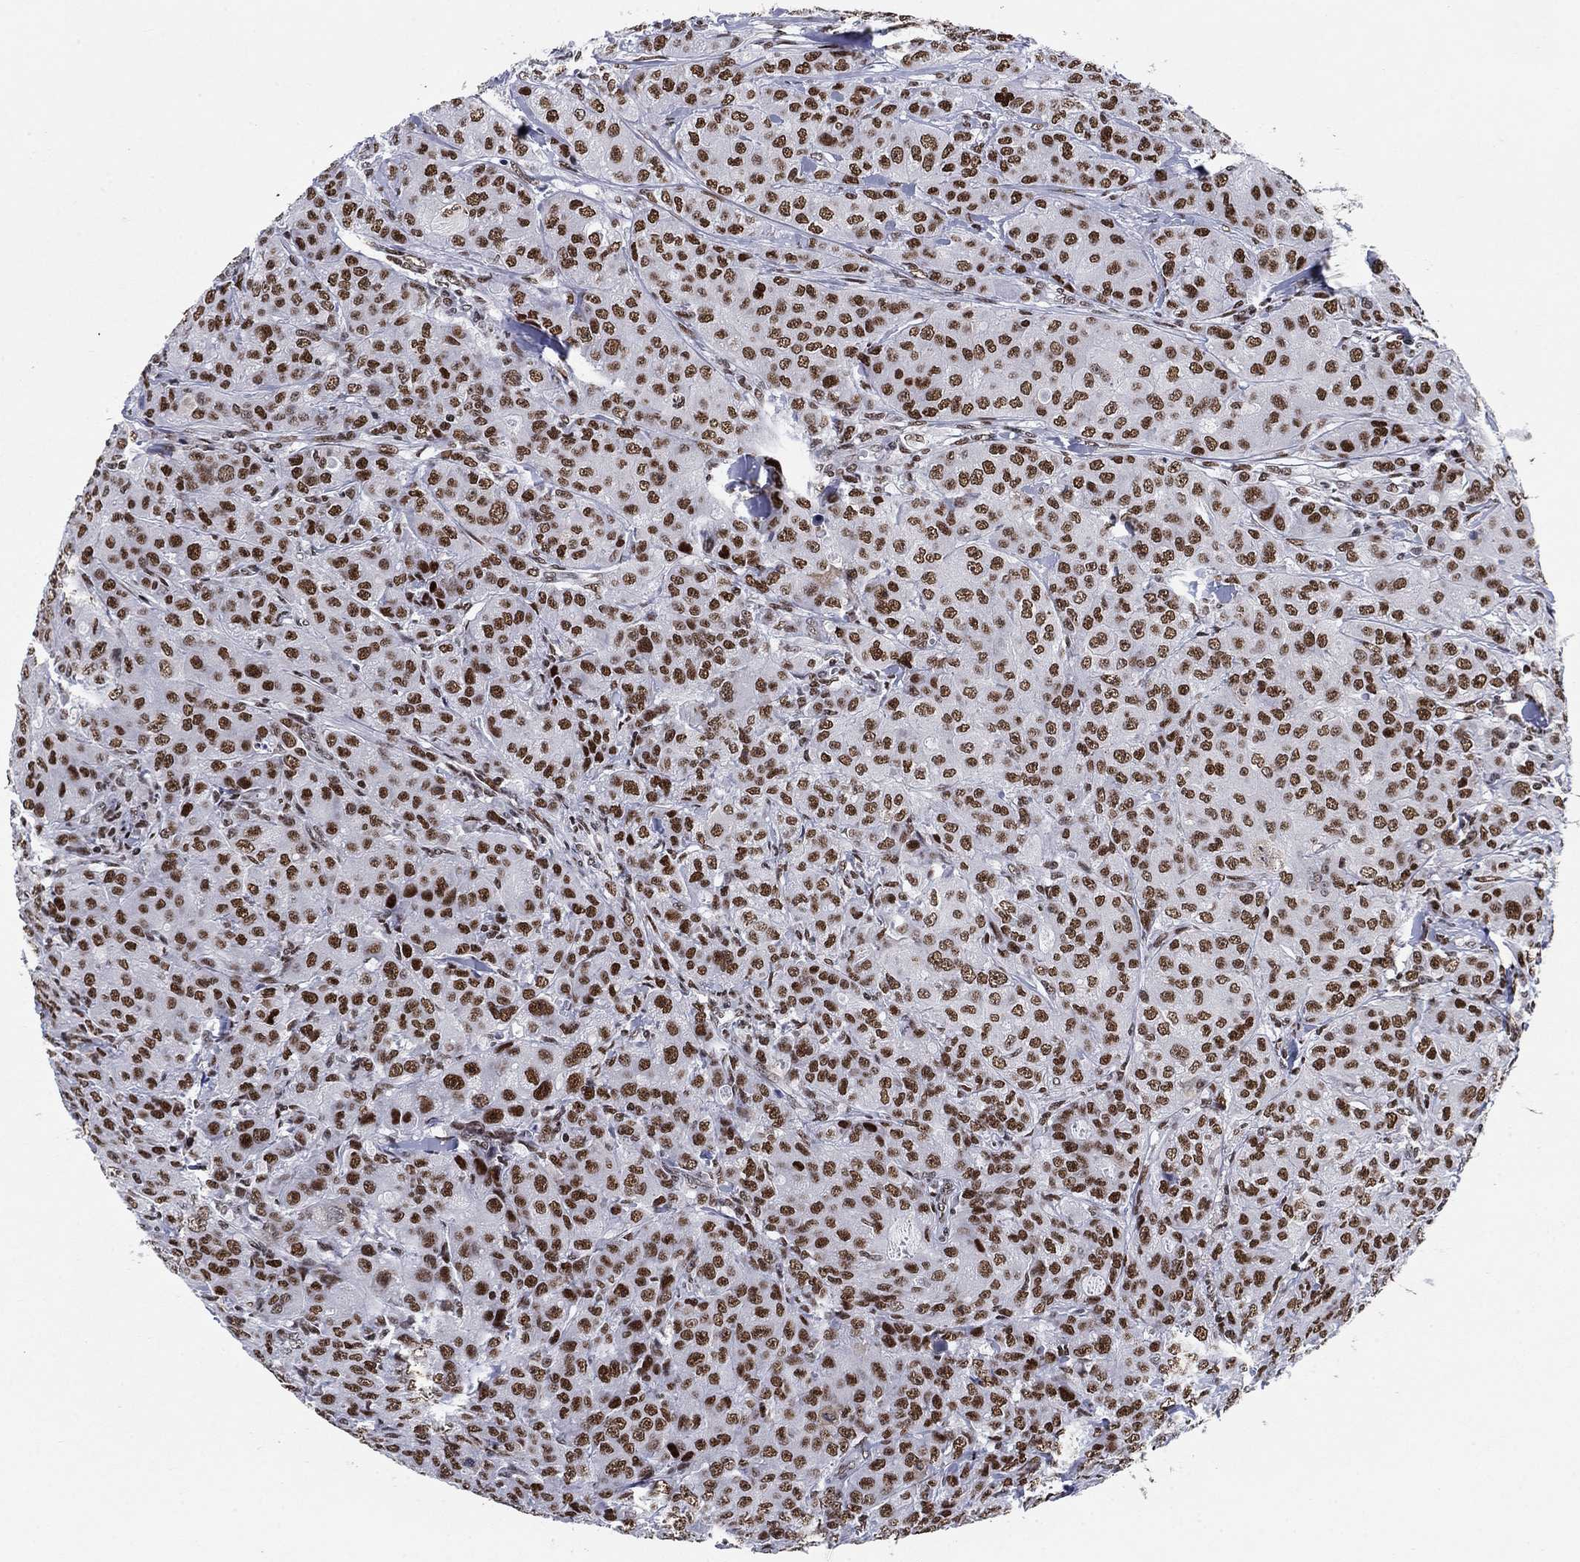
{"staining": {"intensity": "strong", "quantity": ">75%", "location": "nuclear"}, "tissue": "breast cancer", "cell_type": "Tumor cells", "image_type": "cancer", "snomed": [{"axis": "morphology", "description": "Duct carcinoma"}, {"axis": "topography", "description": "Breast"}], "caption": "This micrograph demonstrates IHC staining of breast cancer, with high strong nuclear expression in about >75% of tumor cells.", "gene": "RPRD1B", "patient": {"sex": "female", "age": 43}}